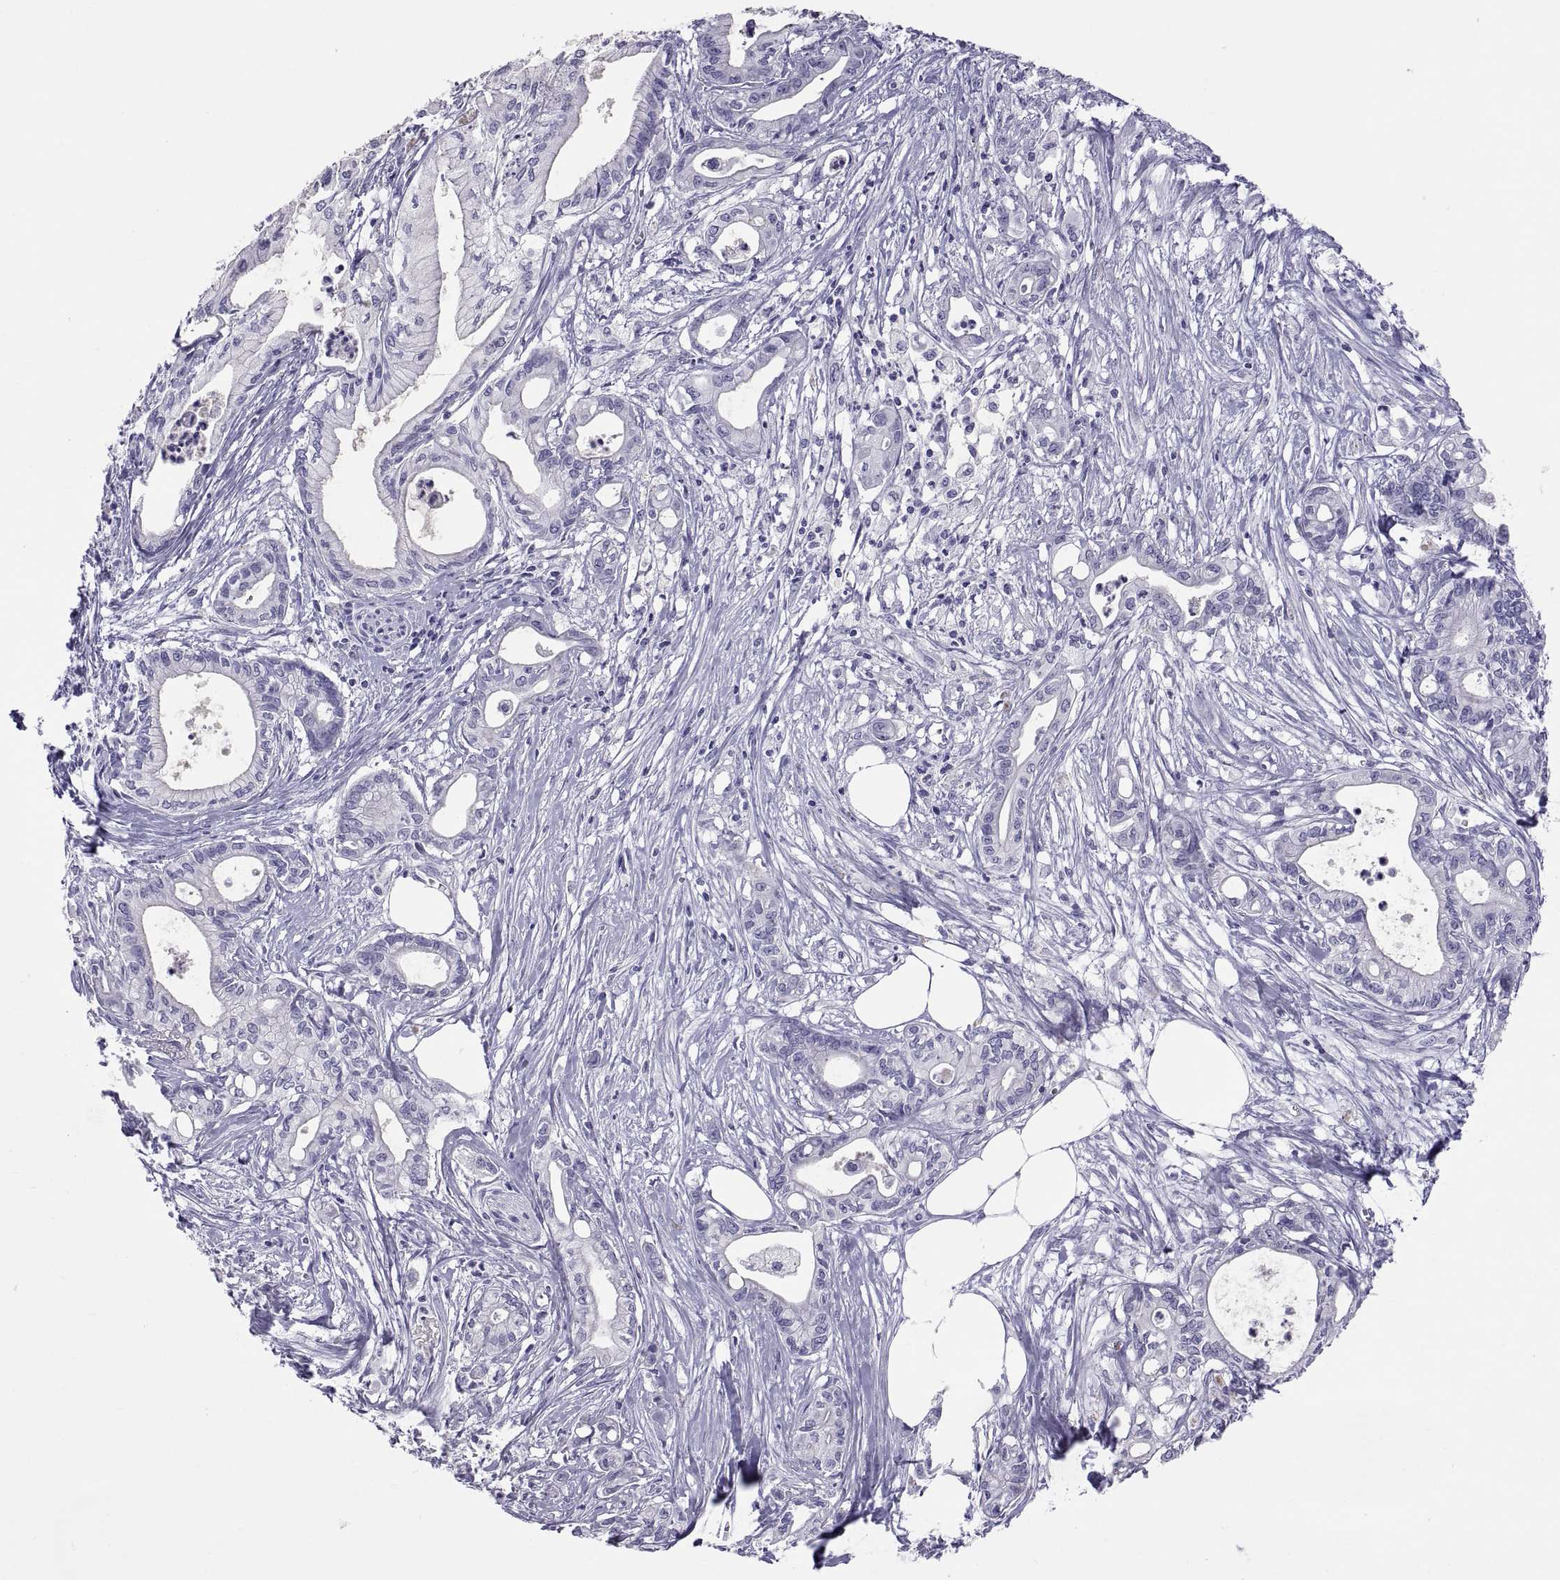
{"staining": {"intensity": "negative", "quantity": "none", "location": "none"}, "tissue": "pancreatic cancer", "cell_type": "Tumor cells", "image_type": "cancer", "snomed": [{"axis": "morphology", "description": "Adenocarcinoma, NOS"}, {"axis": "topography", "description": "Pancreas"}], "caption": "Immunohistochemistry micrograph of pancreatic cancer (adenocarcinoma) stained for a protein (brown), which shows no staining in tumor cells.", "gene": "RNASE12", "patient": {"sex": "male", "age": 71}}